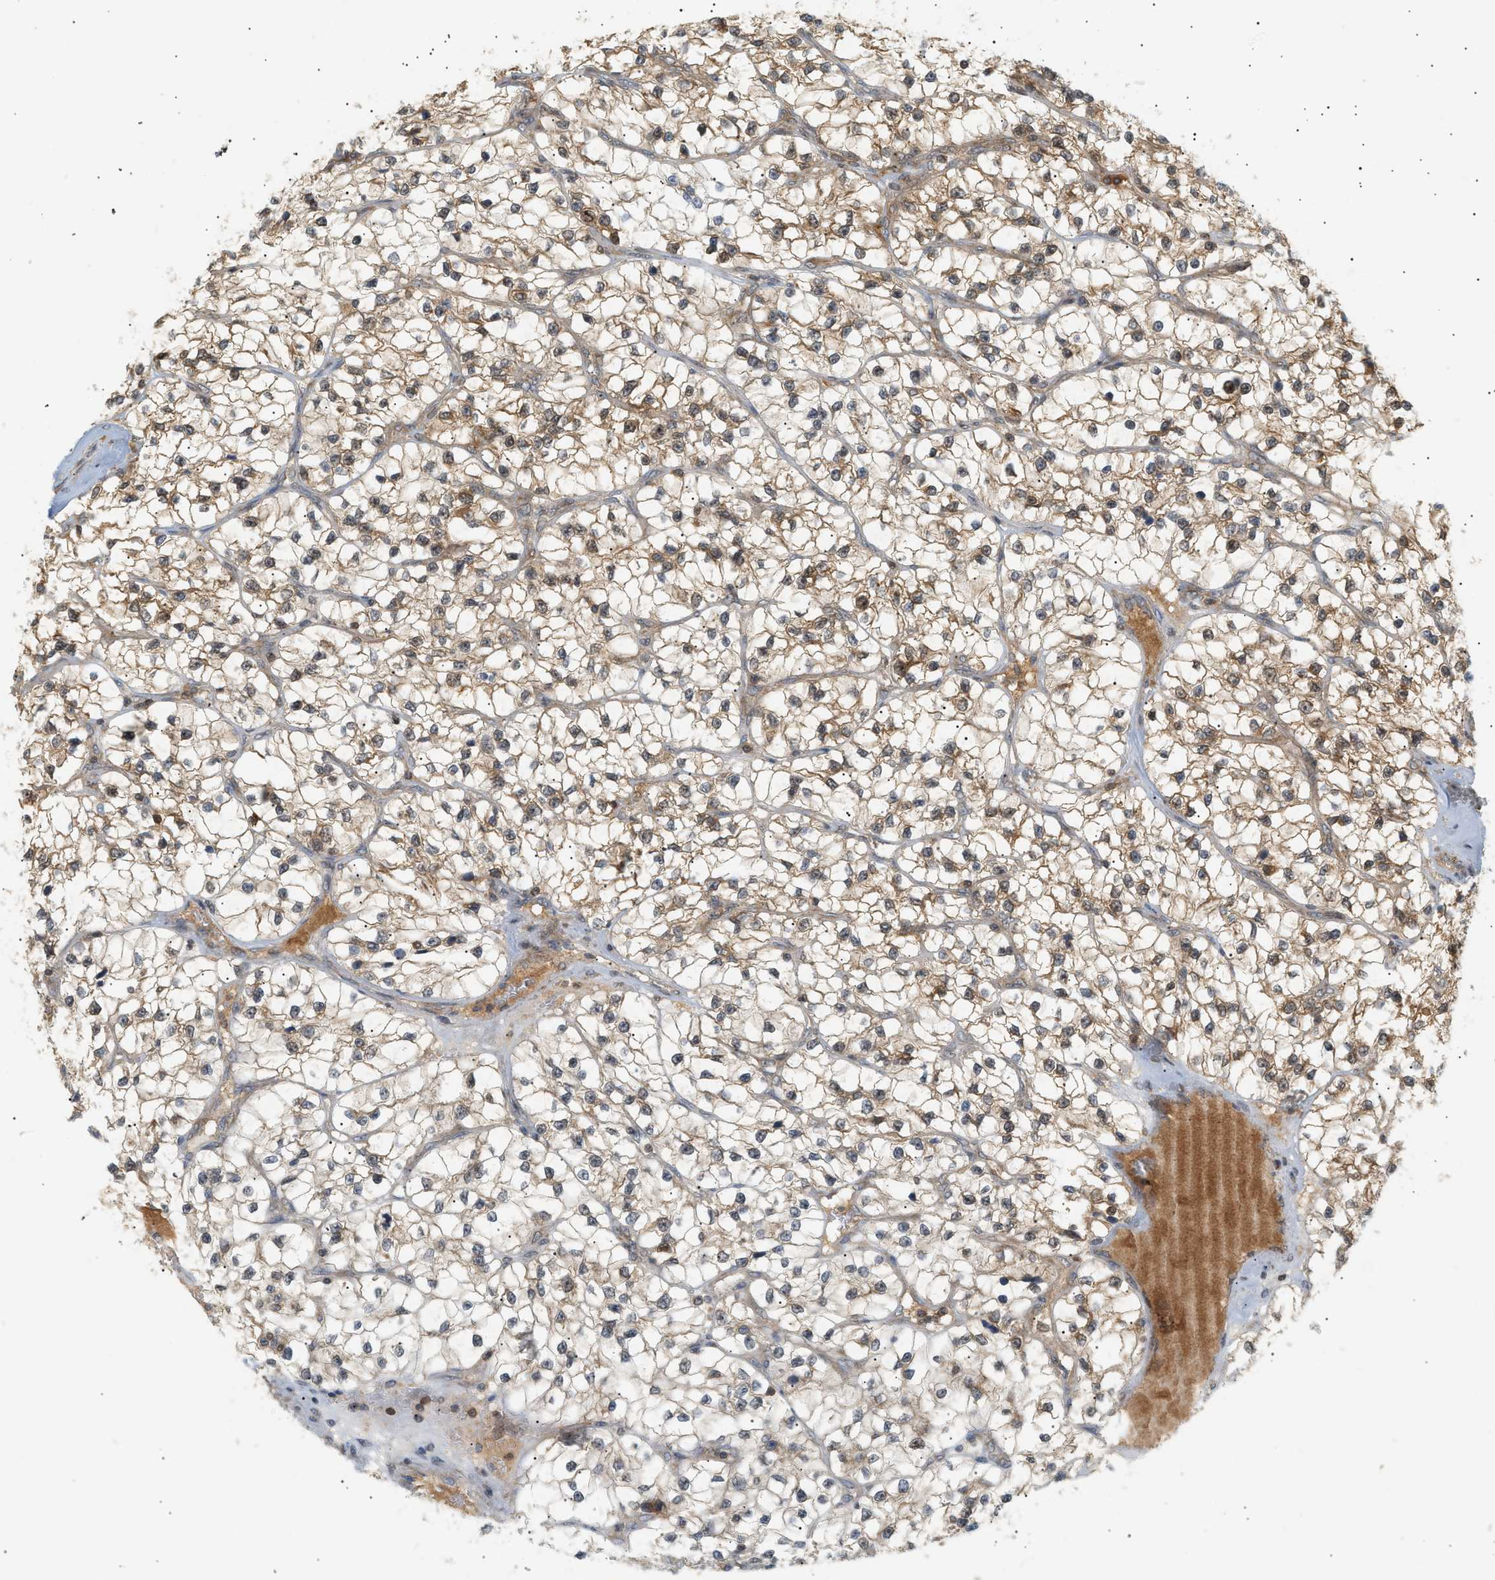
{"staining": {"intensity": "moderate", "quantity": ">75%", "location": "cytoplasmic/membranous,nuclear"}, "tissue": "renal cancer", "cell_type": "Tumor cells", "image_type": "cancer", "snomed": [{"axis": "morphology", "description": "Adenocarcinoma, NOS"}, {"axis": "topography", "description": "Kidney"}], "caption": "Renal cancer (adenocarcinoma) stained with IHC exhibits moderate cytoplasmic/membranous and nuclear positivity in about >75% of tumor cells. Using DAB (3,3'-diaminobenzidine) (brown) and hematoxylin (blue) stains, captured at high magnification using brightfield microscopy.", "gene": "SHC1", "patient": {"sex": "female", "age": 57}}